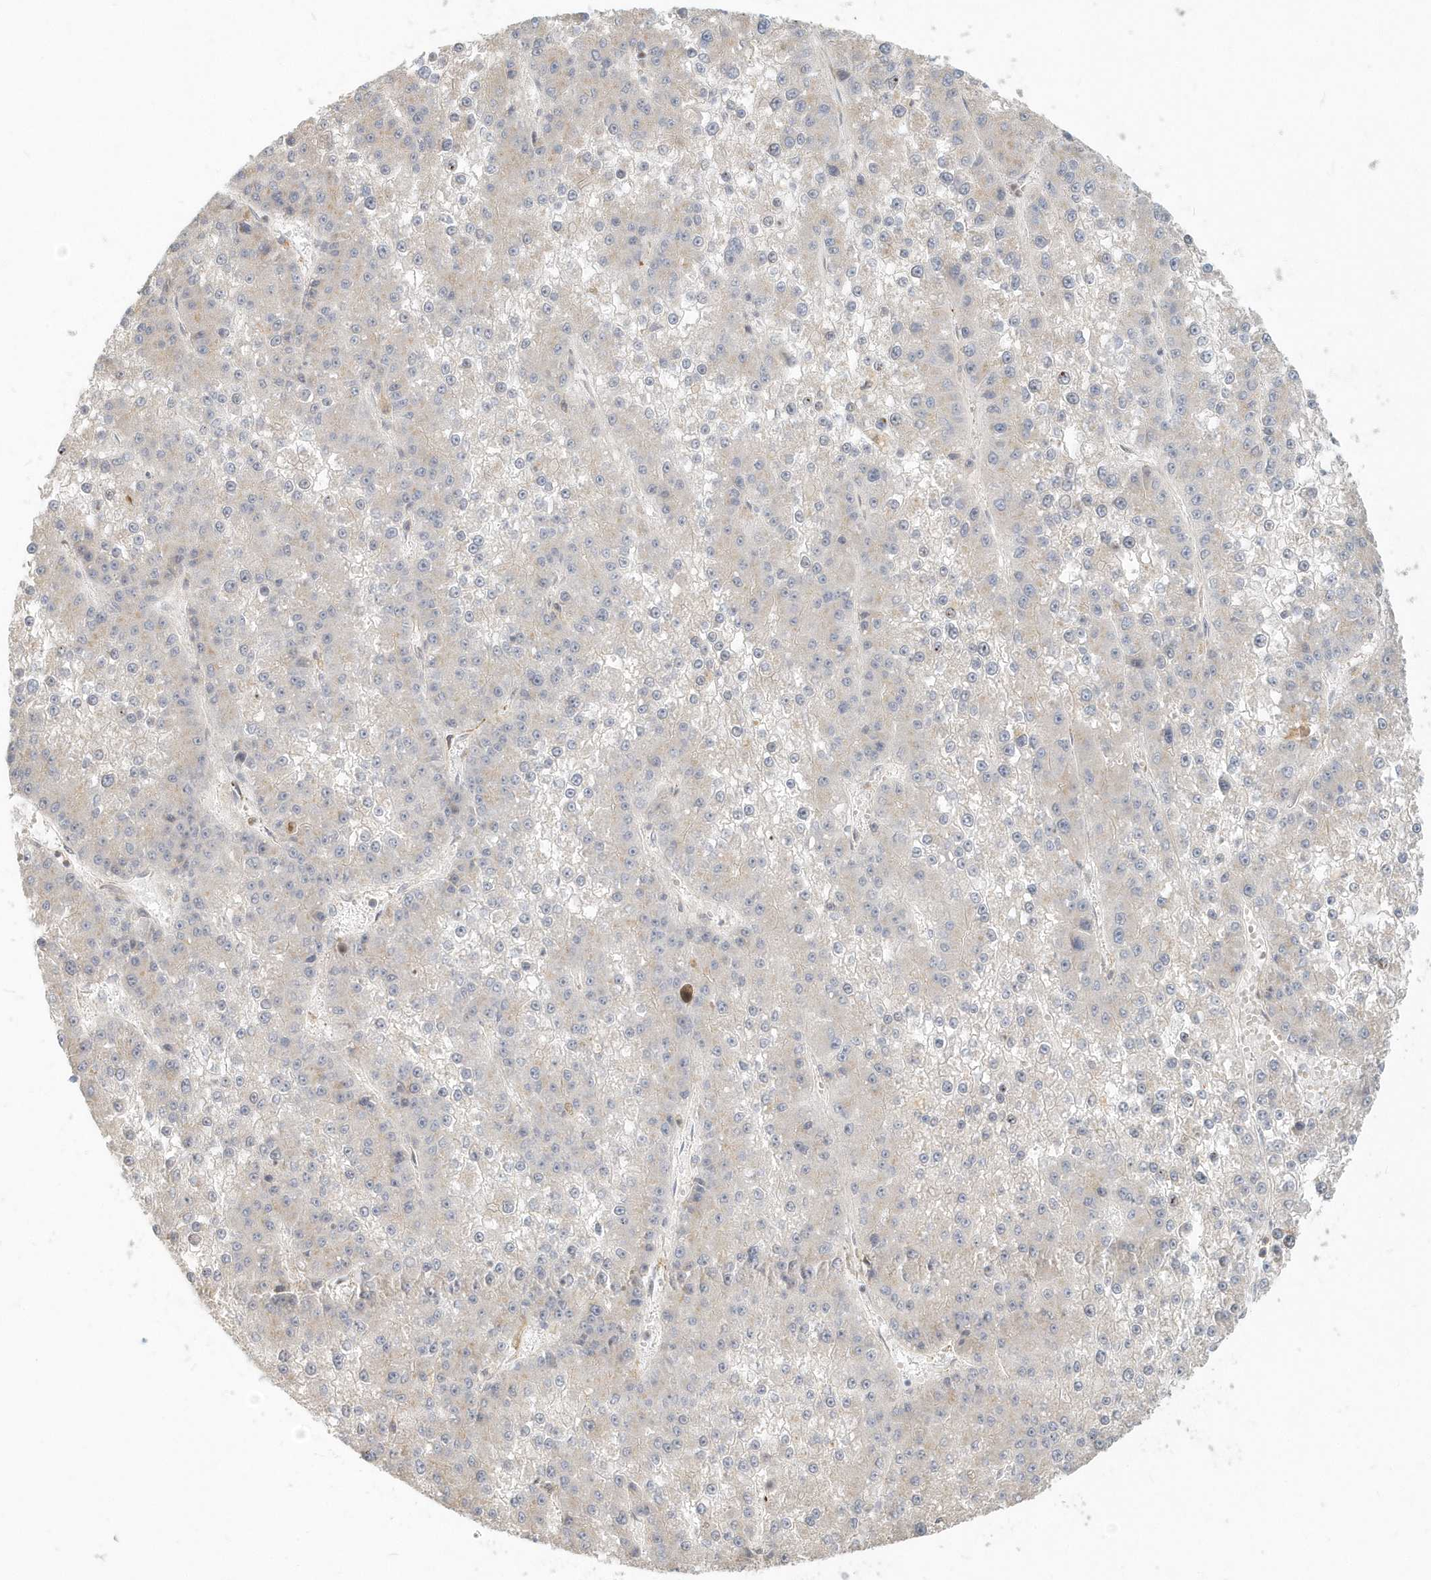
{"staining": {"intensity": "negative", "quantity": "none", "location": "none"}, "tissue": "liver cancer", "cell_type": "Tumor cells", "image_type": "cancer", "snomed": [{"axis": "morphology", "description": "Carcinoma, Hepatocellular, NOS"}, {"axis": "topography", "description": "Liver"}], "caption": "Tumor cells are negative for brown protein staining in liver hepatocellular carcinoma. Brightfield microscopy of IHC stained with DAB (brown) and hematoxylin (blue), captured at high magnification.", "gene": "NAPB", "patient": {"sex": "female", "age": 73}}